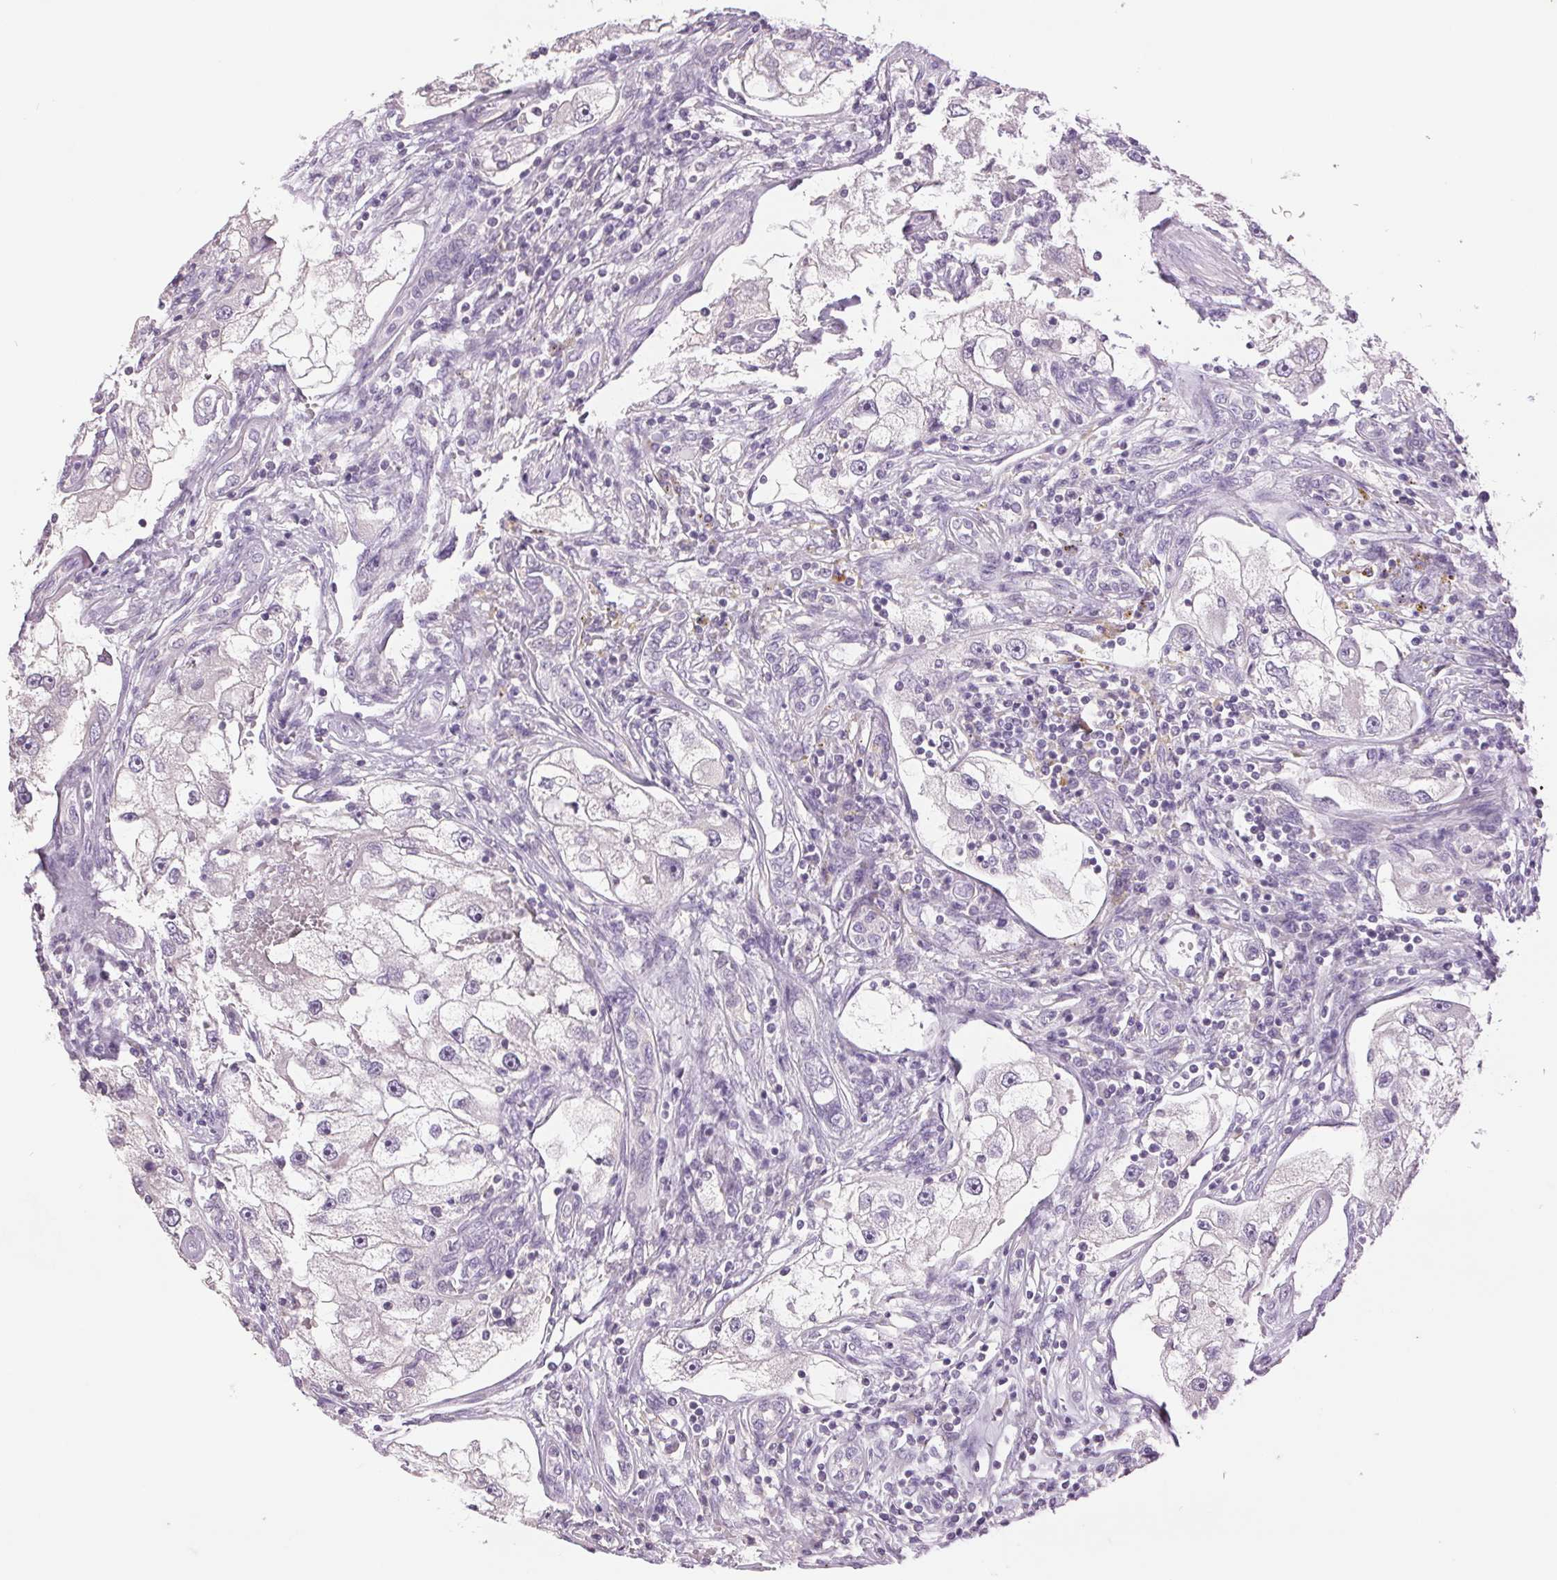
{"staining": {"intensity": "negative", "quantity": "none", "location": "none"}, "tissue": "renal cancer", "cell_type": "Tumor cells", "image_type": "cancer", "snomed": [{"axis": "morphology", "description": "Adenocarcinoma, NOS"}, {"axis": "topography", "description": "Kidney"}], "caption": "DAB (3,3'-diaminobenzidine) immunohistochemical staining of human adenocarcinoma (renal) shows no significant expression in tumor cells. (IHC, brightfield microscopy, high magnification).", "gene": "FXYD4", "patient": {"sex": "male", "age": 63}}